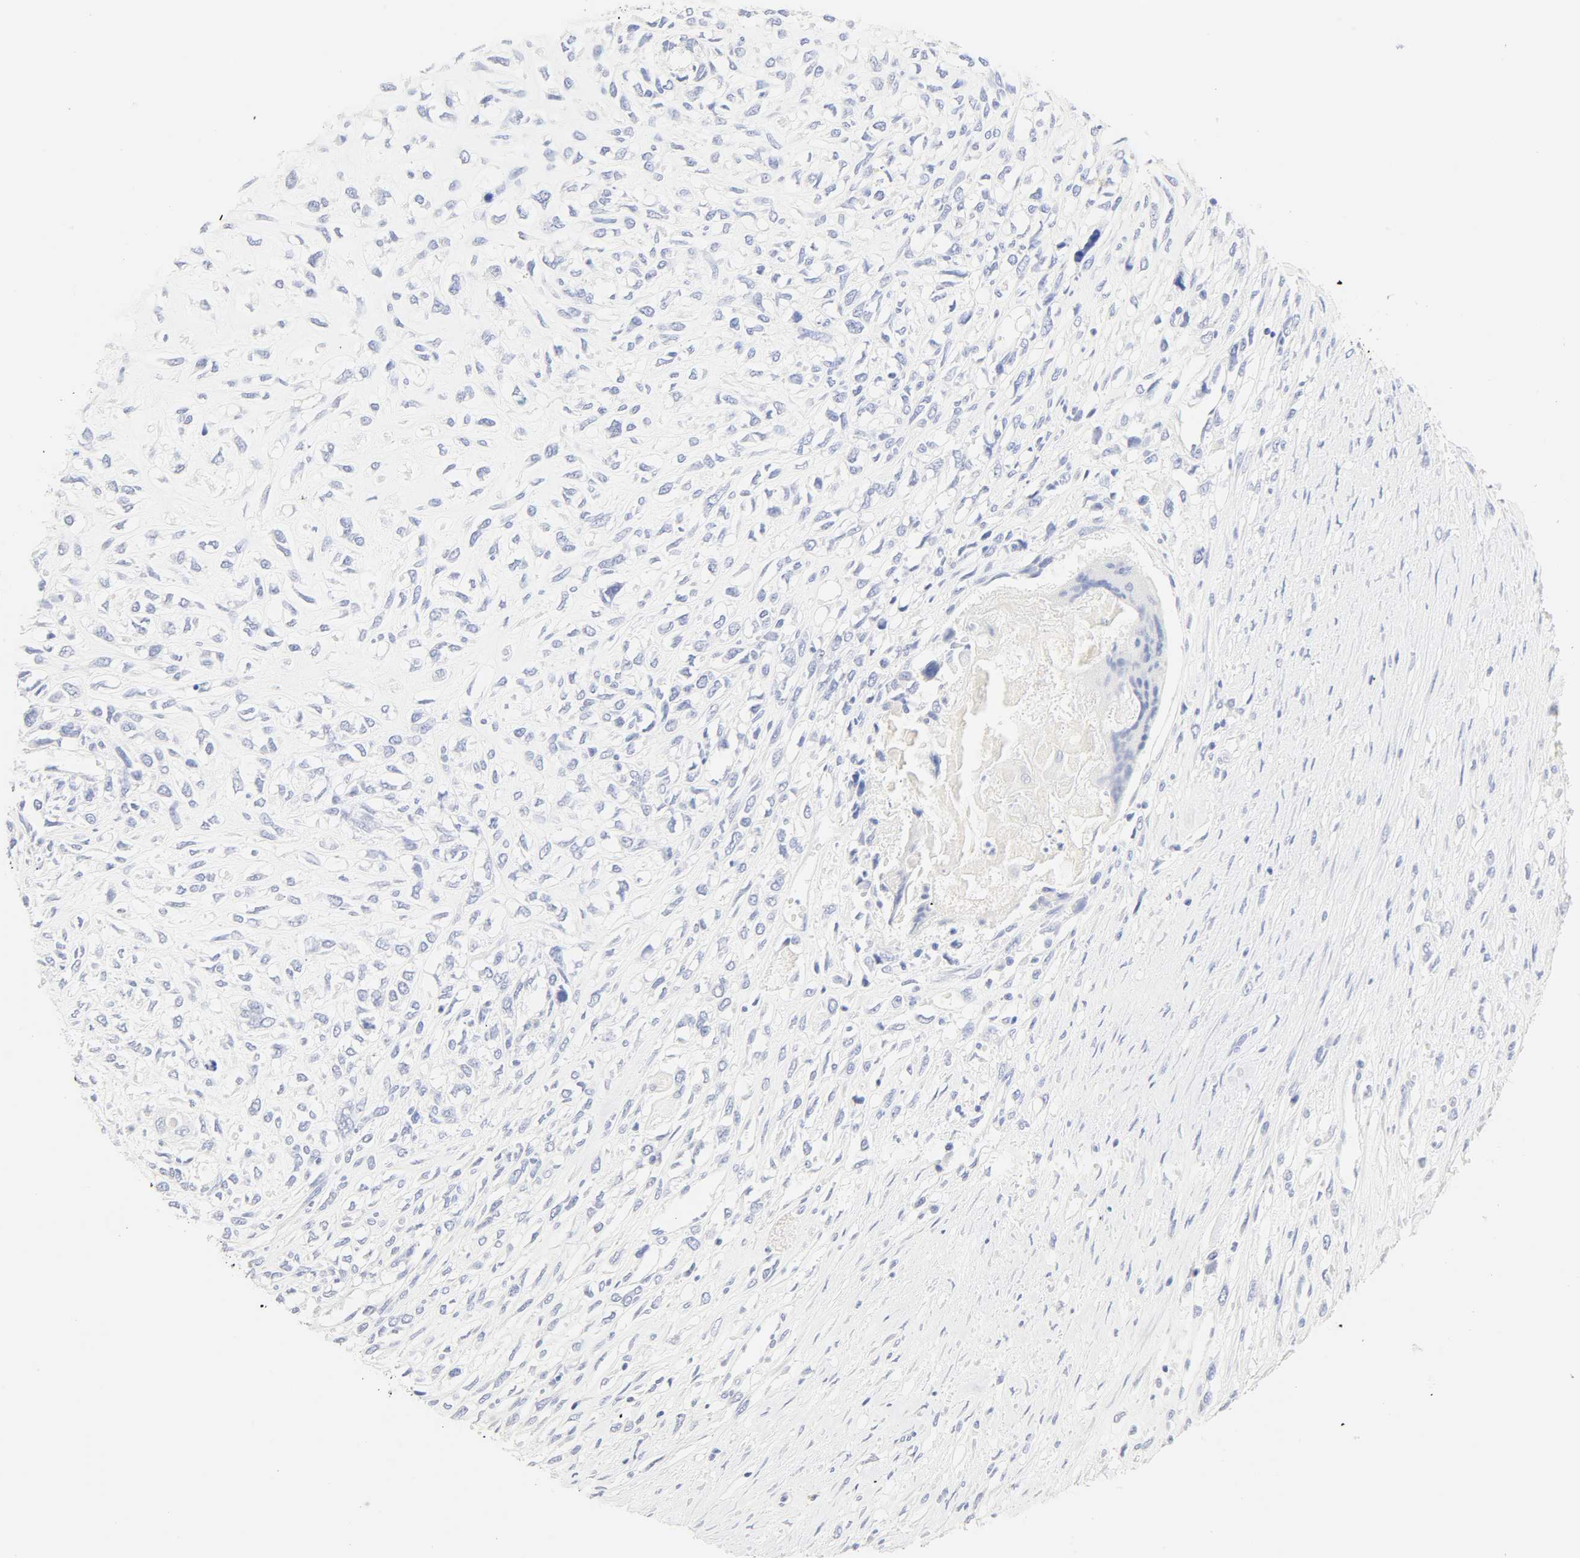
{"staining": {"intensity": "negative", "quantity": "none", "location": "none"}, "tissue": "head and neck cancer", "cell_type": "Tumor cells", "image_type": "cancer", "snomed": [{"axis": "morphology", "description": "Necrosis, NOS"}, {"axis": "morphology", "description": "Neoplasm, malignant, NOS"}, {"axis": "topography", "description": "Salivary gland"}, {"axis": "topography", "description": "Head-Neck"}], "caption": "DAB (3,3'-diaminobenzidine) immunohistochemical staining of neoplasm (malignant) (head and neck) demonstrates no significant positivity in tumor cells.", "gene": "SLCO1B3", "patient": {"sex": "male", "age": 43}}